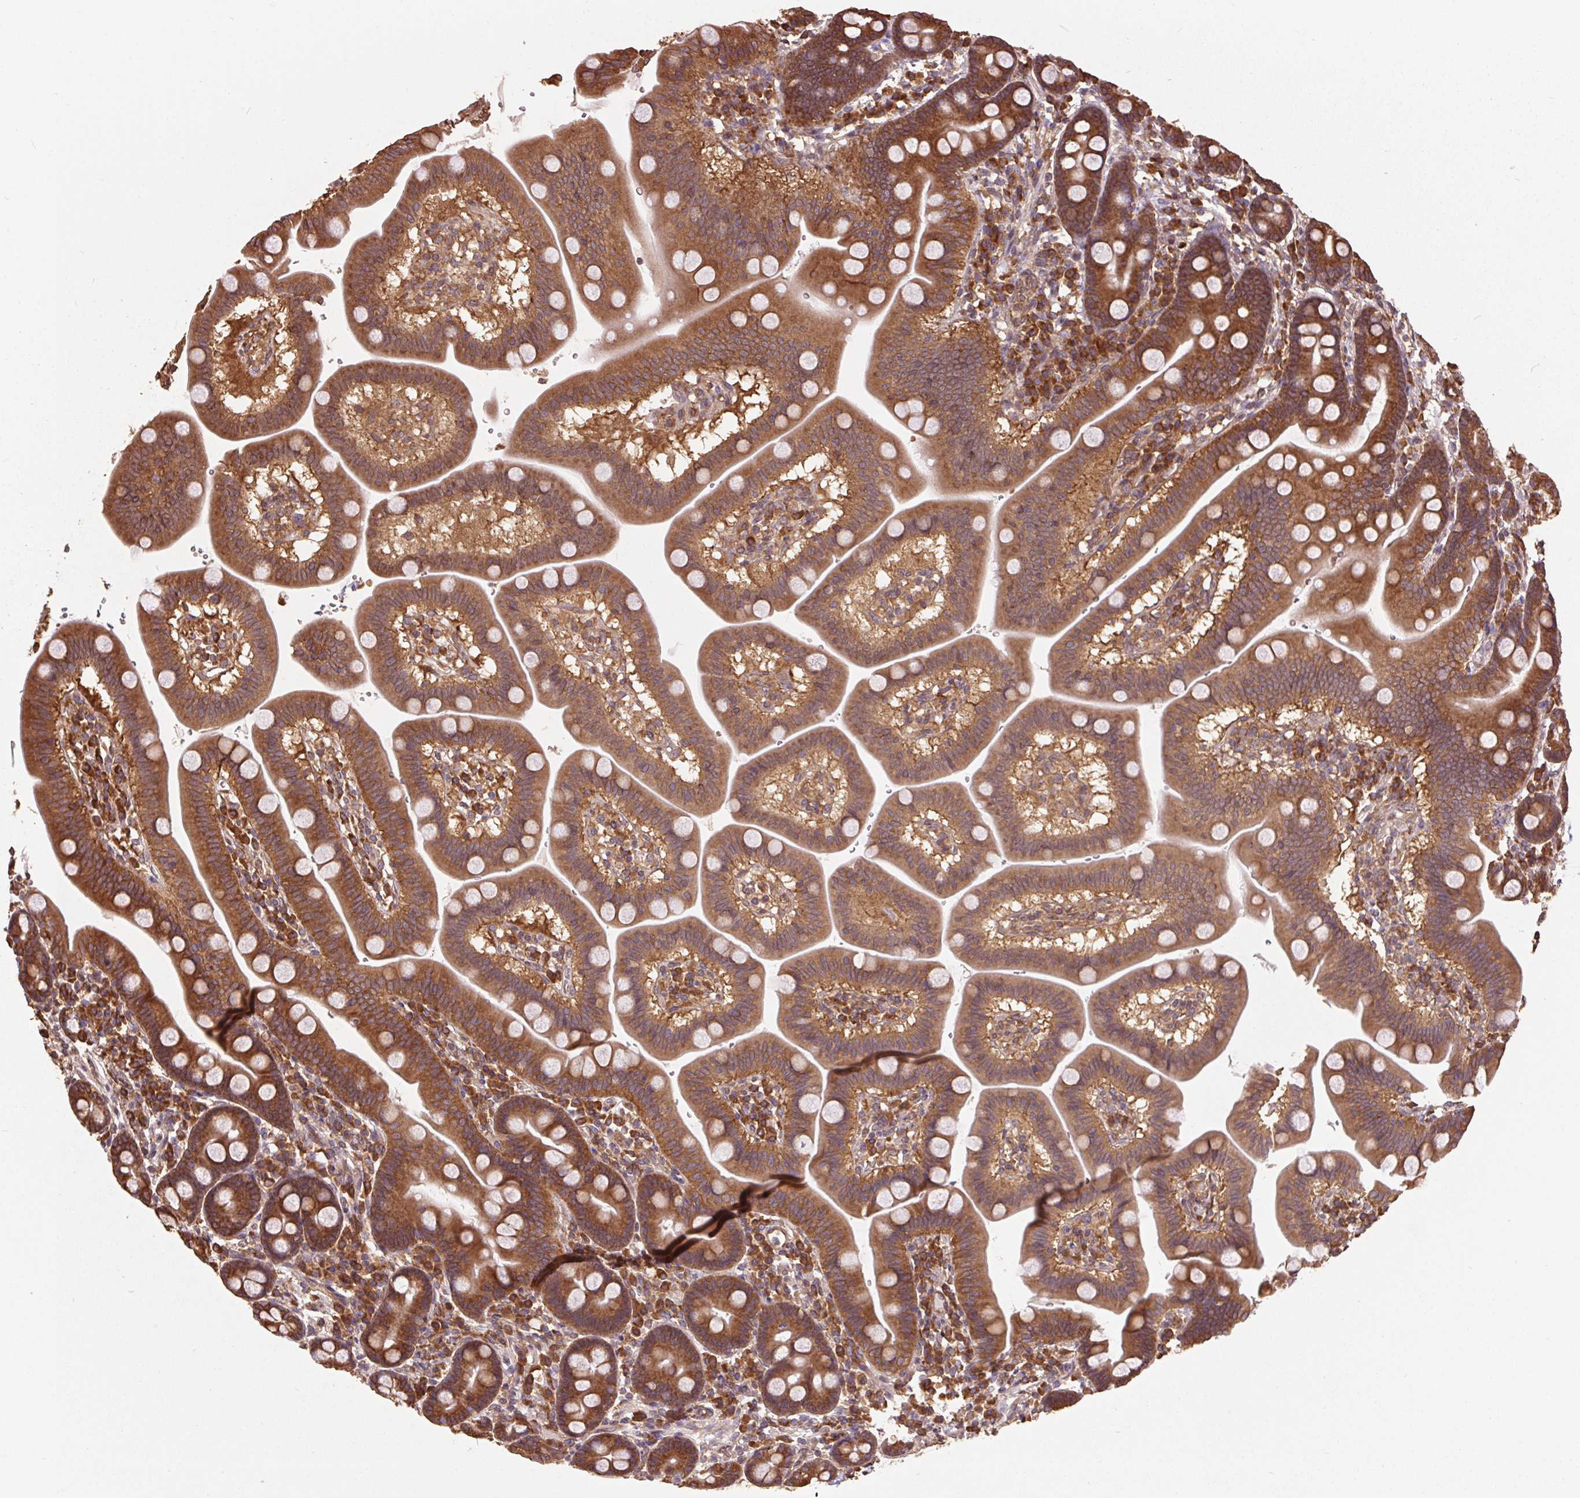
{"staining": {"intensity": "strong", "quantity": ">75%", "location": "cytoplasmic/membranous"}, "tissue": "duodenum", "cell_type": "Glandular cells", "image_type": "normal", "snomed": [{"axis": "morphology", "description": "Normal tissue, NOS"}, {"axis": "topography", "description": "Duodenum"}], "caption": "Human duodenum stained with a brown dye exhibits strong cytoplasmic/membranous positive positivity in about >75% of glandular cells.", "gene": "EIF2S1", "patient": {"sex": "male", "age": 59}}